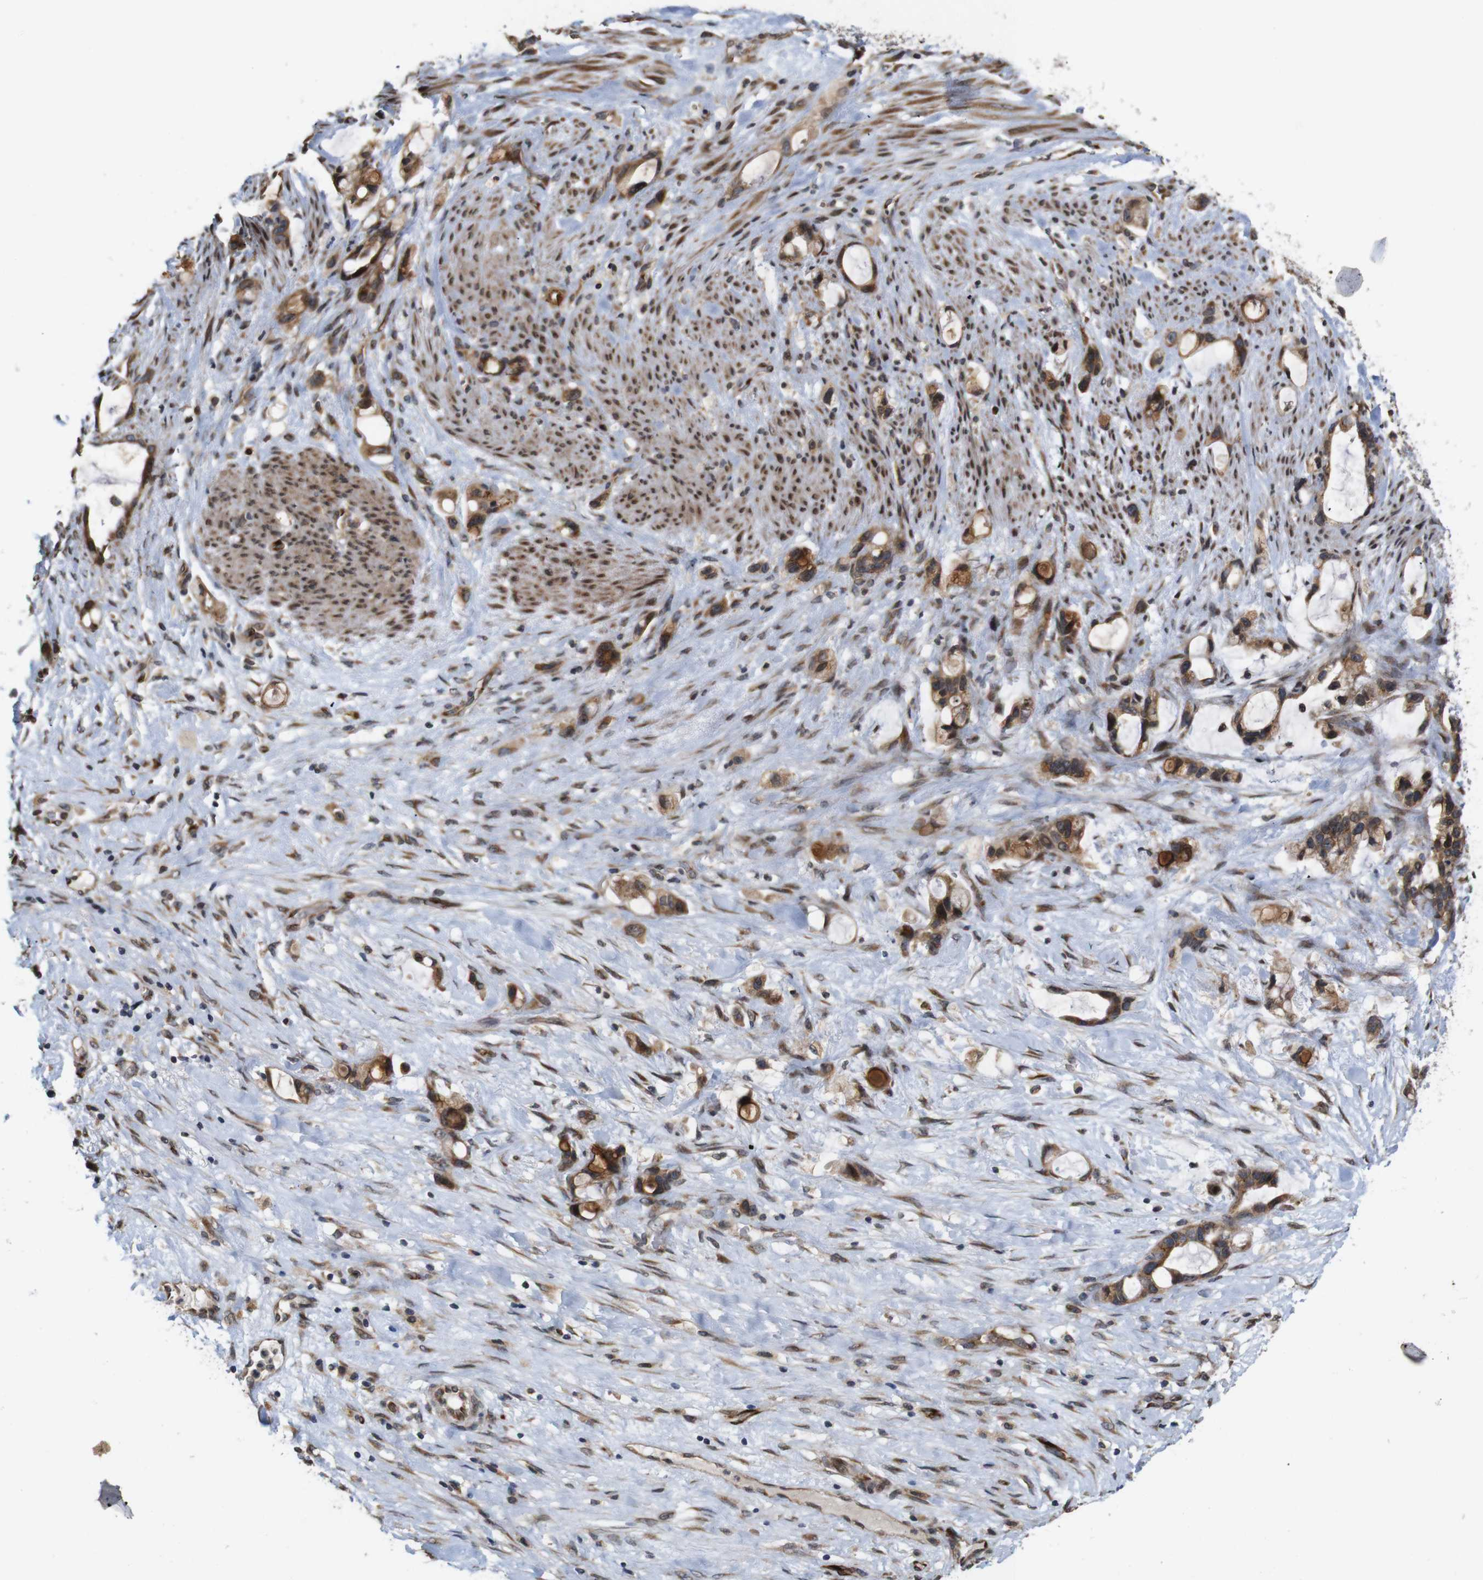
{"staining": {"intensity": "moderate", "quantity": ">75%", "location": "cytoplasmic/membranous"}, "tissue": "liver cancer", "cell_type": "Tumor cells", "image_type": "cancer", "snomed": [{"axis": "morphology", "description": "Cholangiocarcinoma"}, {"axis": "topography", "description": "Liver"}], "caption": "Liver cancer tissue exhibits moderate cytoplasmic/membranous staining in approximately >75% of tumor cells", "gene": "EFCAB14", "patient": {"sex": "female", "age": 65}}